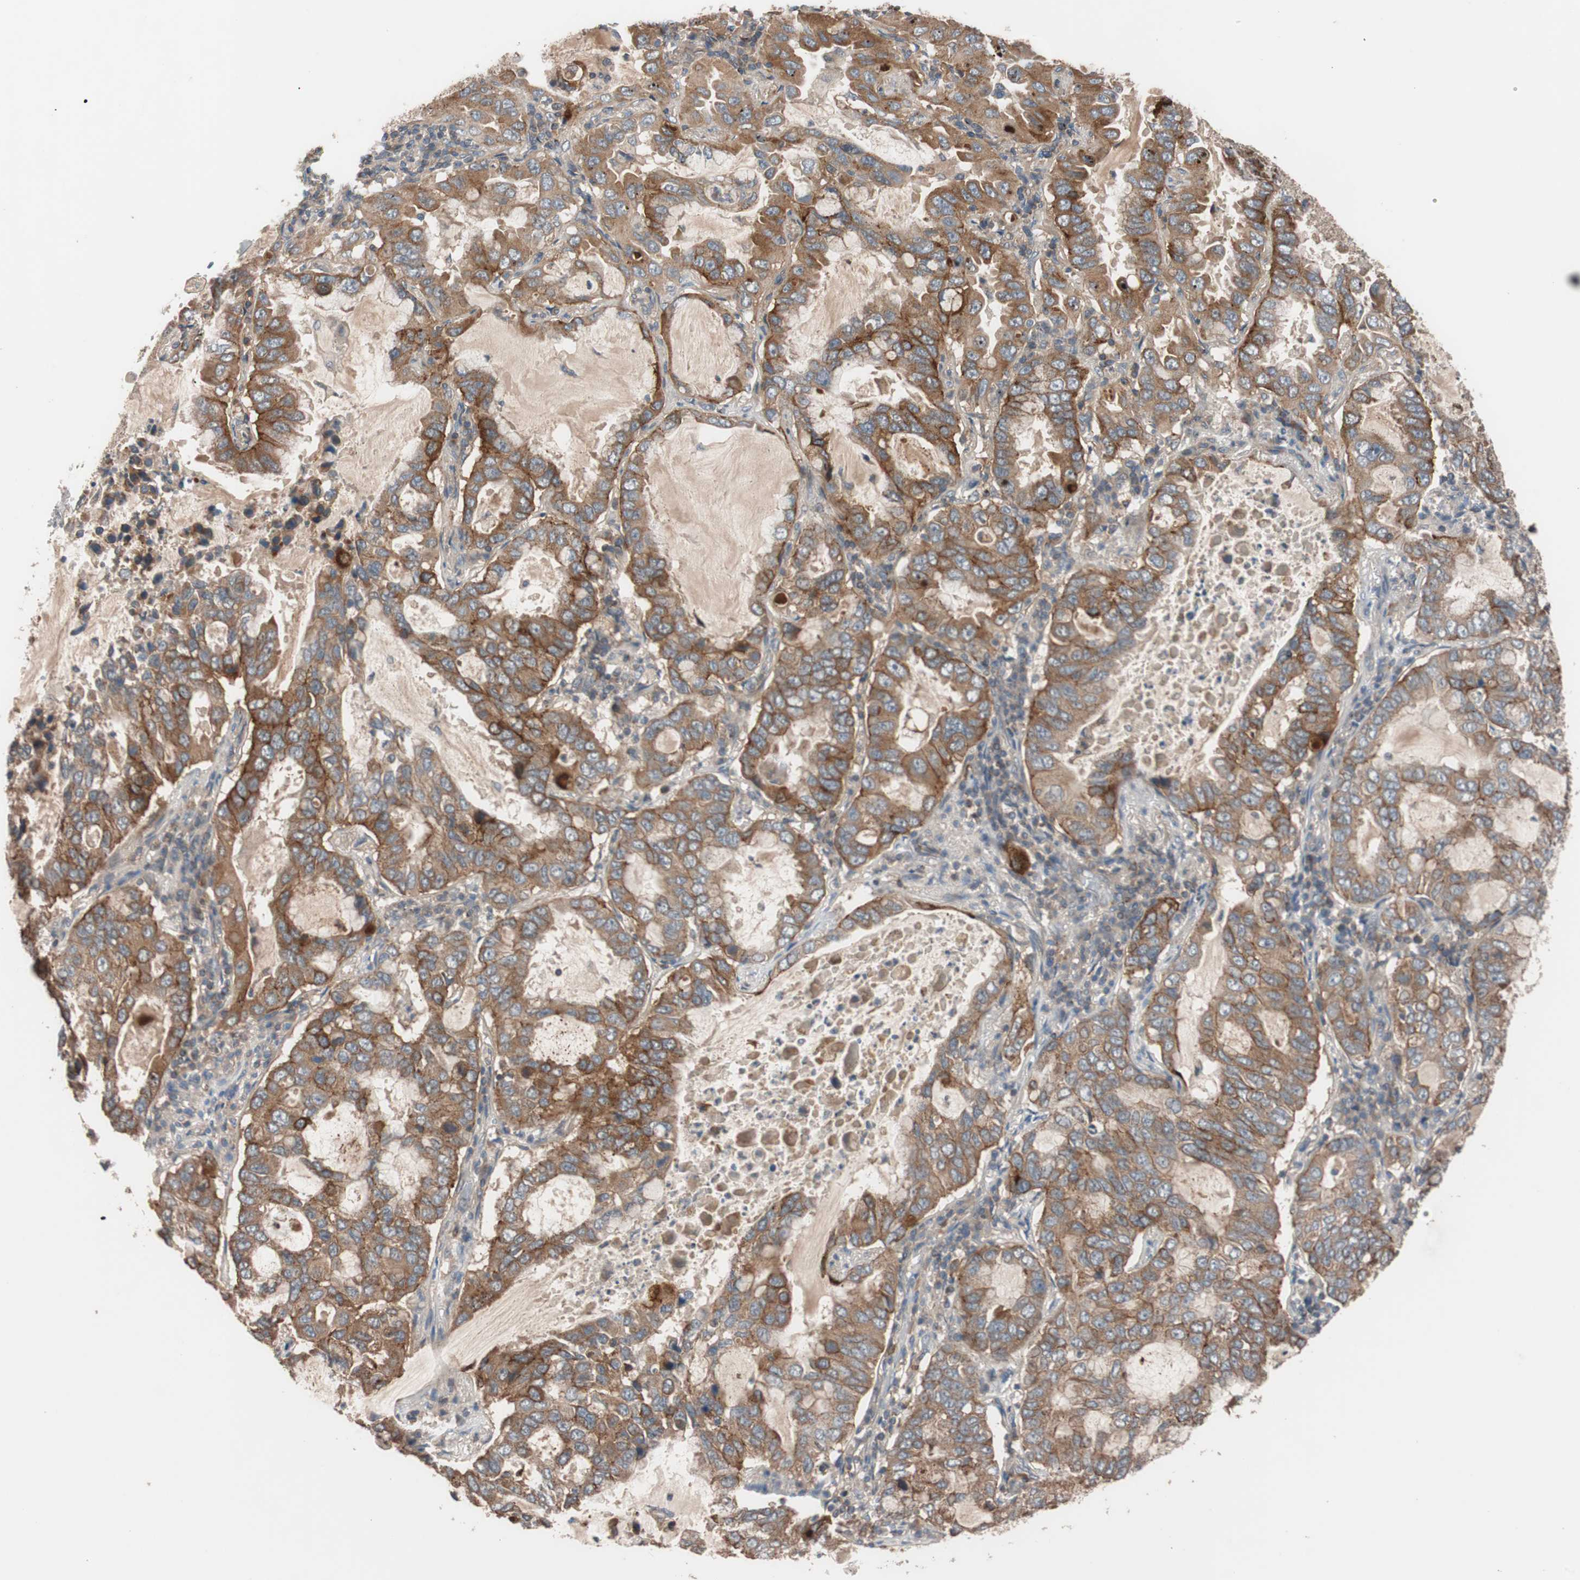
{"staining": {"intensity": "moderate", "quantity": ">75%", "location": "cytoplasmic/membranous"}, "tissue": "lung cancer", "cell_type": "Tumor cells", "image_type": "cancer", "snomed": [{"axis": "morphology", "description": "Adenocarcinoma, NOS"}, {"axis": "topography", "description": "Lung"}], "caption": "This histopathology image exhibits lung cancer (adenocarcinoma) stained with immunohistochemistry to label a protein in brown. The cytoplasmic/membranous of tumor cells show moderate positivity for the protein. Nuclei are counter-stained blue.", "gene": "SDC4", "patient": {"sex": "male", "age": 64}}